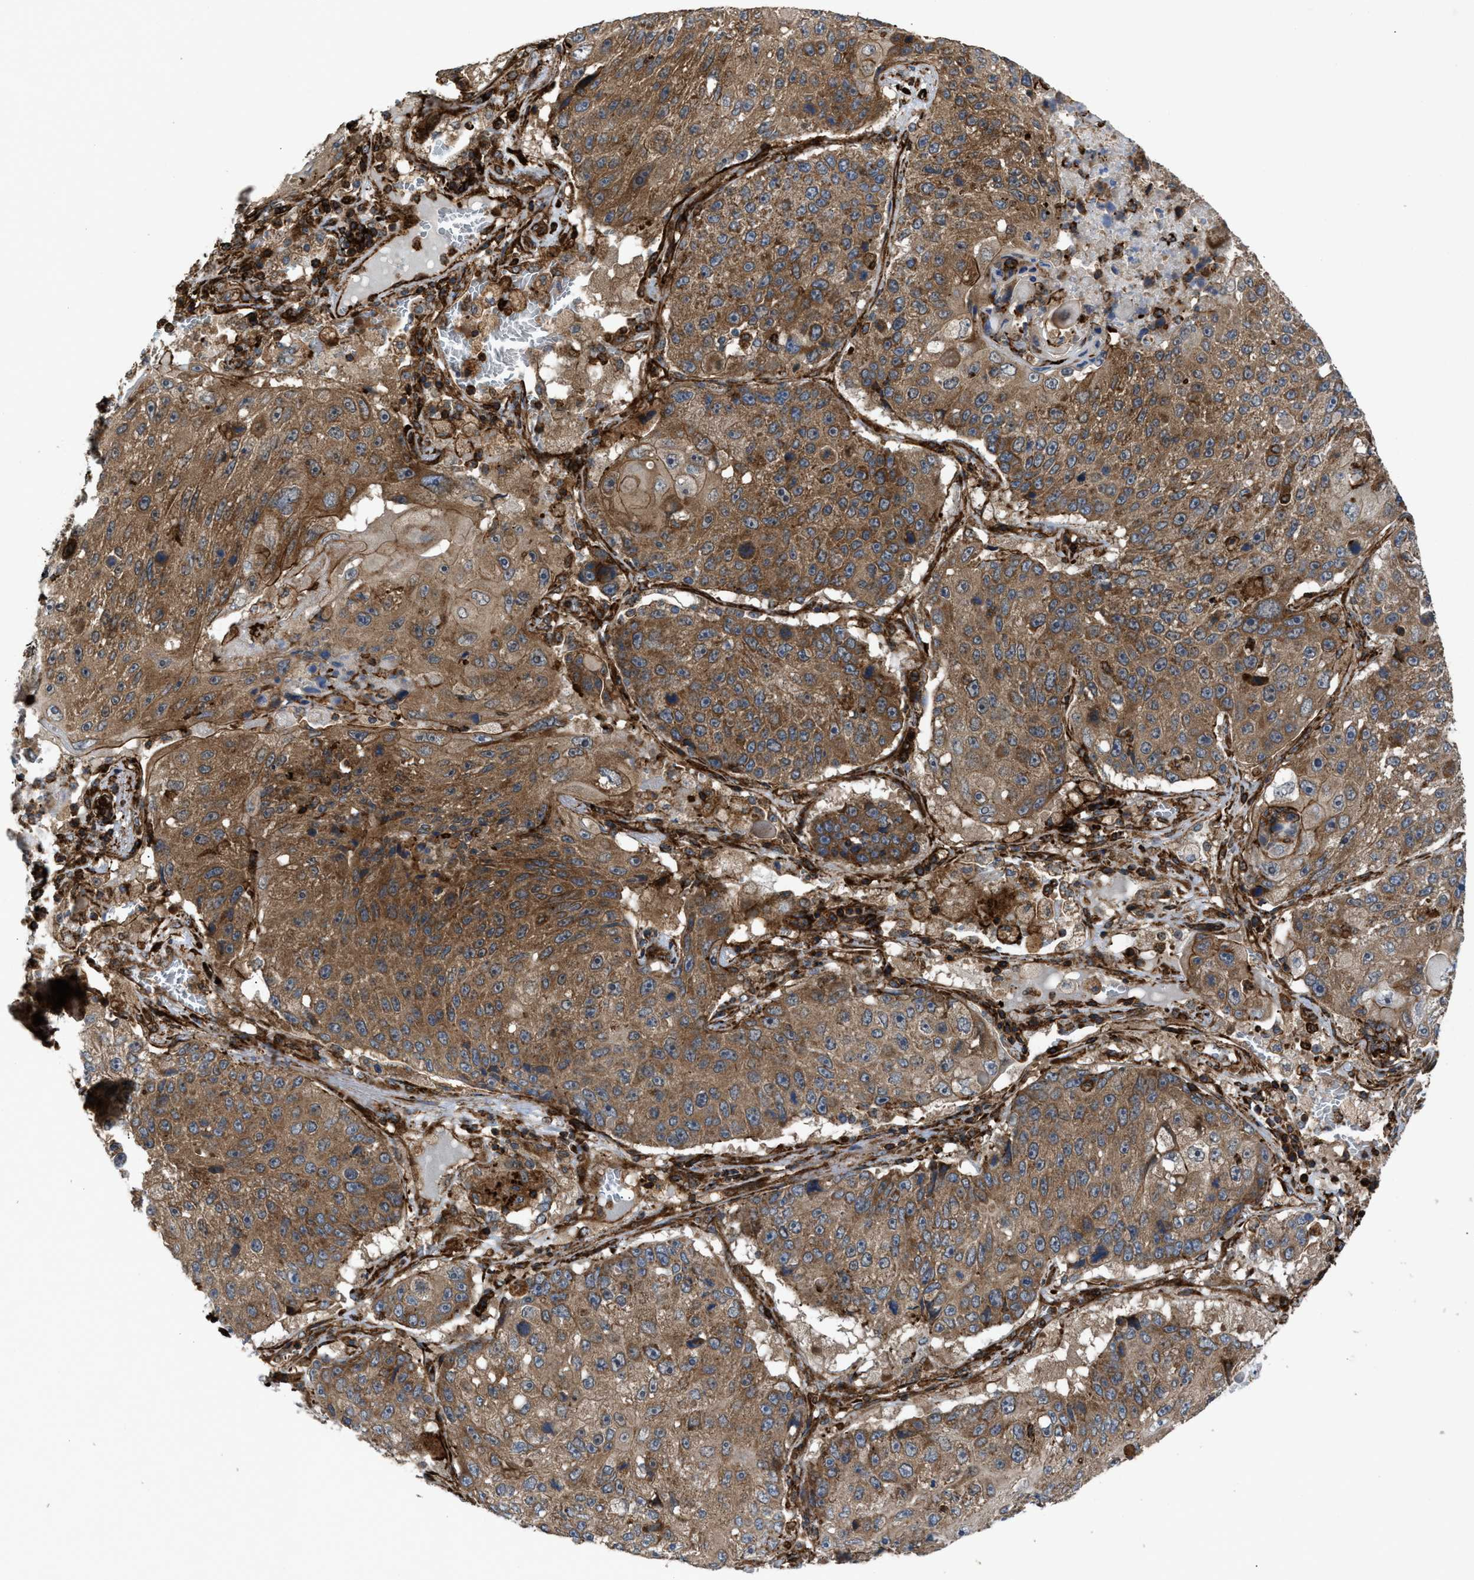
{"staining": {"intensity": "moderate", "quantity": ">75%", "location": "cytoplasmic/membranous"}, "tissue": "lung cancer", "cell_type": "Tumor cells", "image_type": "cancer", "snomed": [{"axis": "morphology", "description": "Squamous cell carcinoma, NOS"}, {"axis": "topography", "description": "Lung"}], "caption": "Protein staining shows moderate cytoplasmic/membranous staining in approximately >75% of tumor cells in lung cancer.", "gene": "EGLN1", "patient": {"sex": "male", "age": 61}}